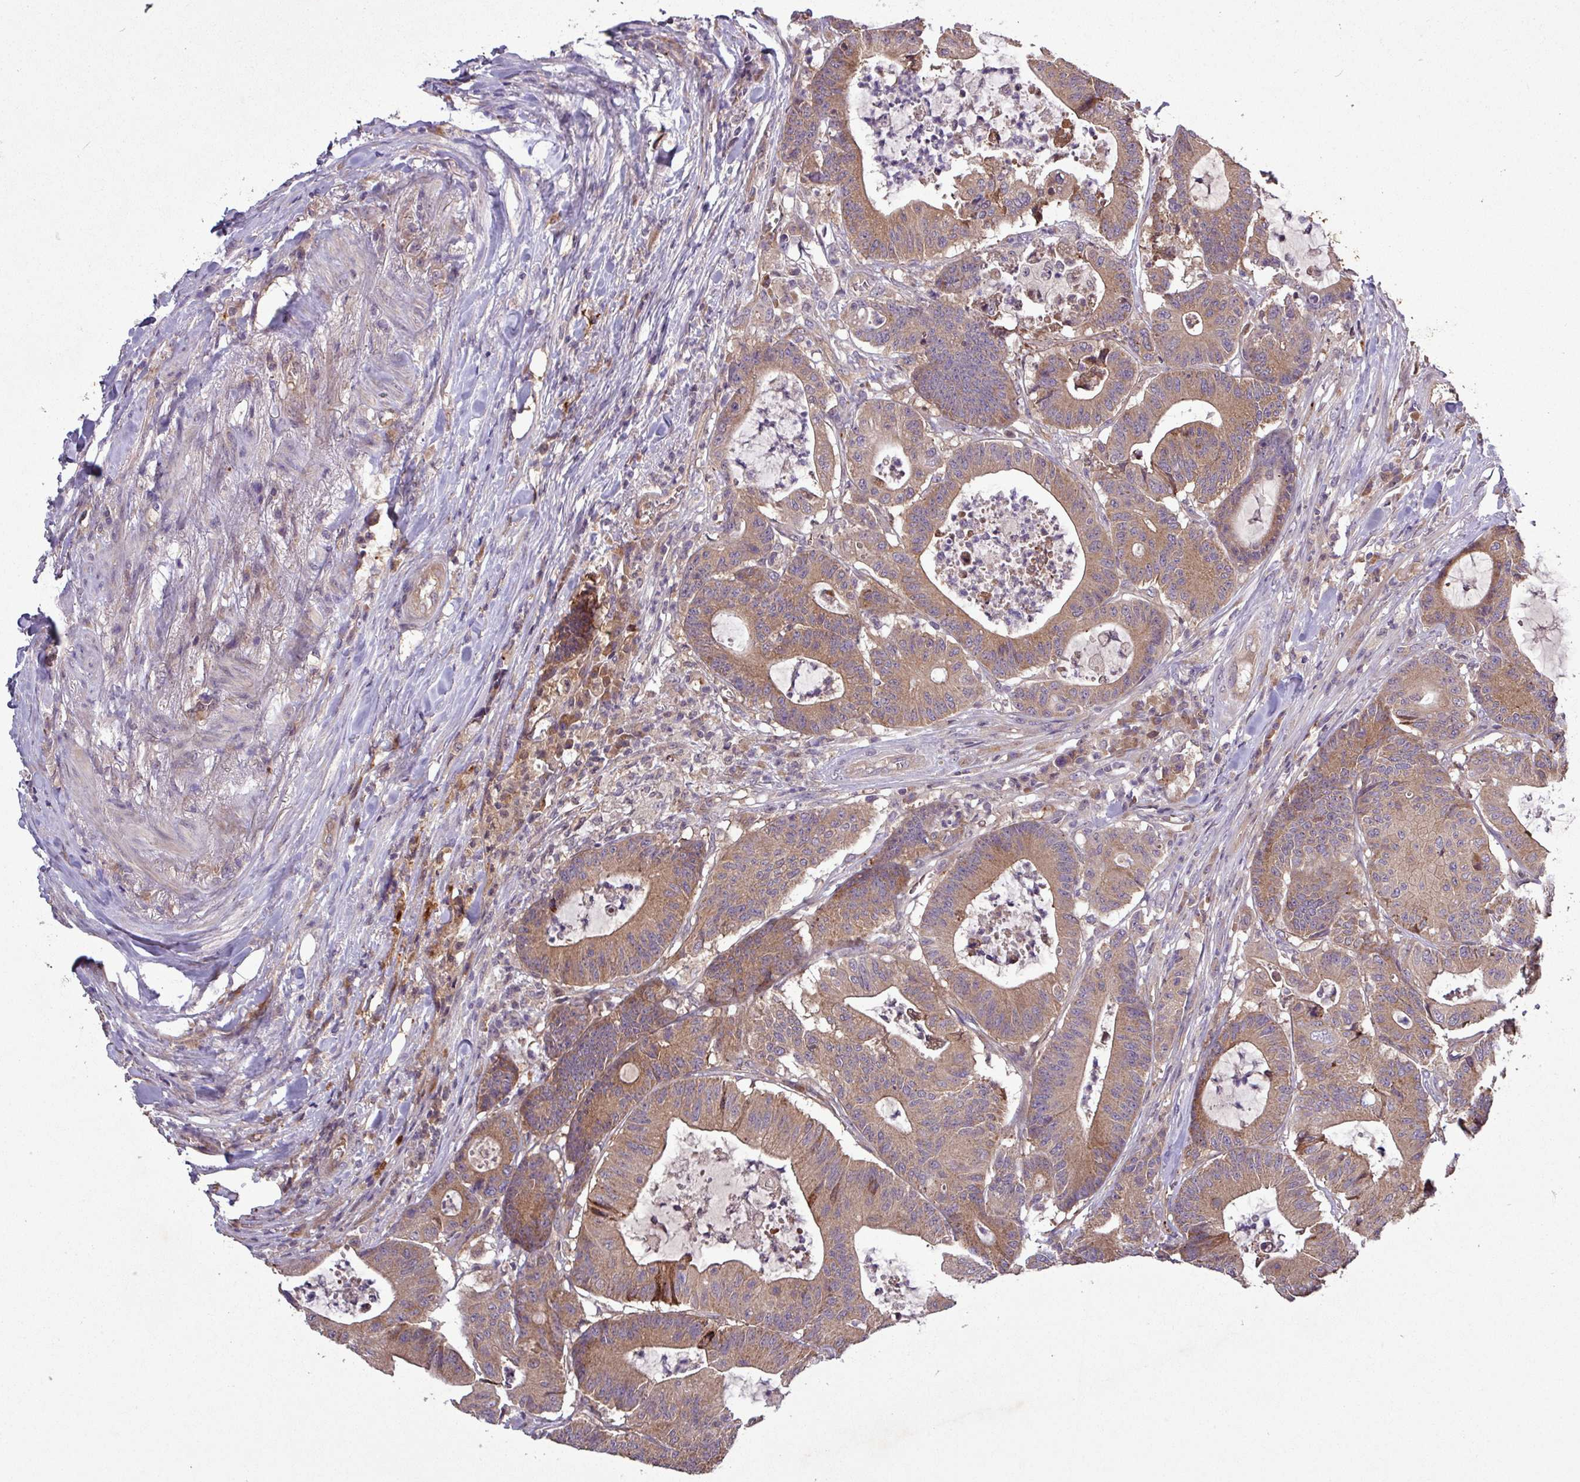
{"staining": {"intensity": "moderate", "quantity": ">75%", "location": "cytoplasmic/membranous"}, "tissue": "colorectal cancer", "cell_type": "Tumor cells", "image_type": "cancer", "snomed": [{"axis": "morphology", "description": "Adenocarcinoma, NOS"}, {"axis": "topography", "description": "Colon"}], "caption": "About >75% of tumor cells in human colorectal cancer (adenocarcinoma) reveal moderate cytoplasmic/membranous protein staining as visualized by brown immunohistochemical staining.", "gene": "SIRPB2", "patient": {"sex": "female", "age": 84}}